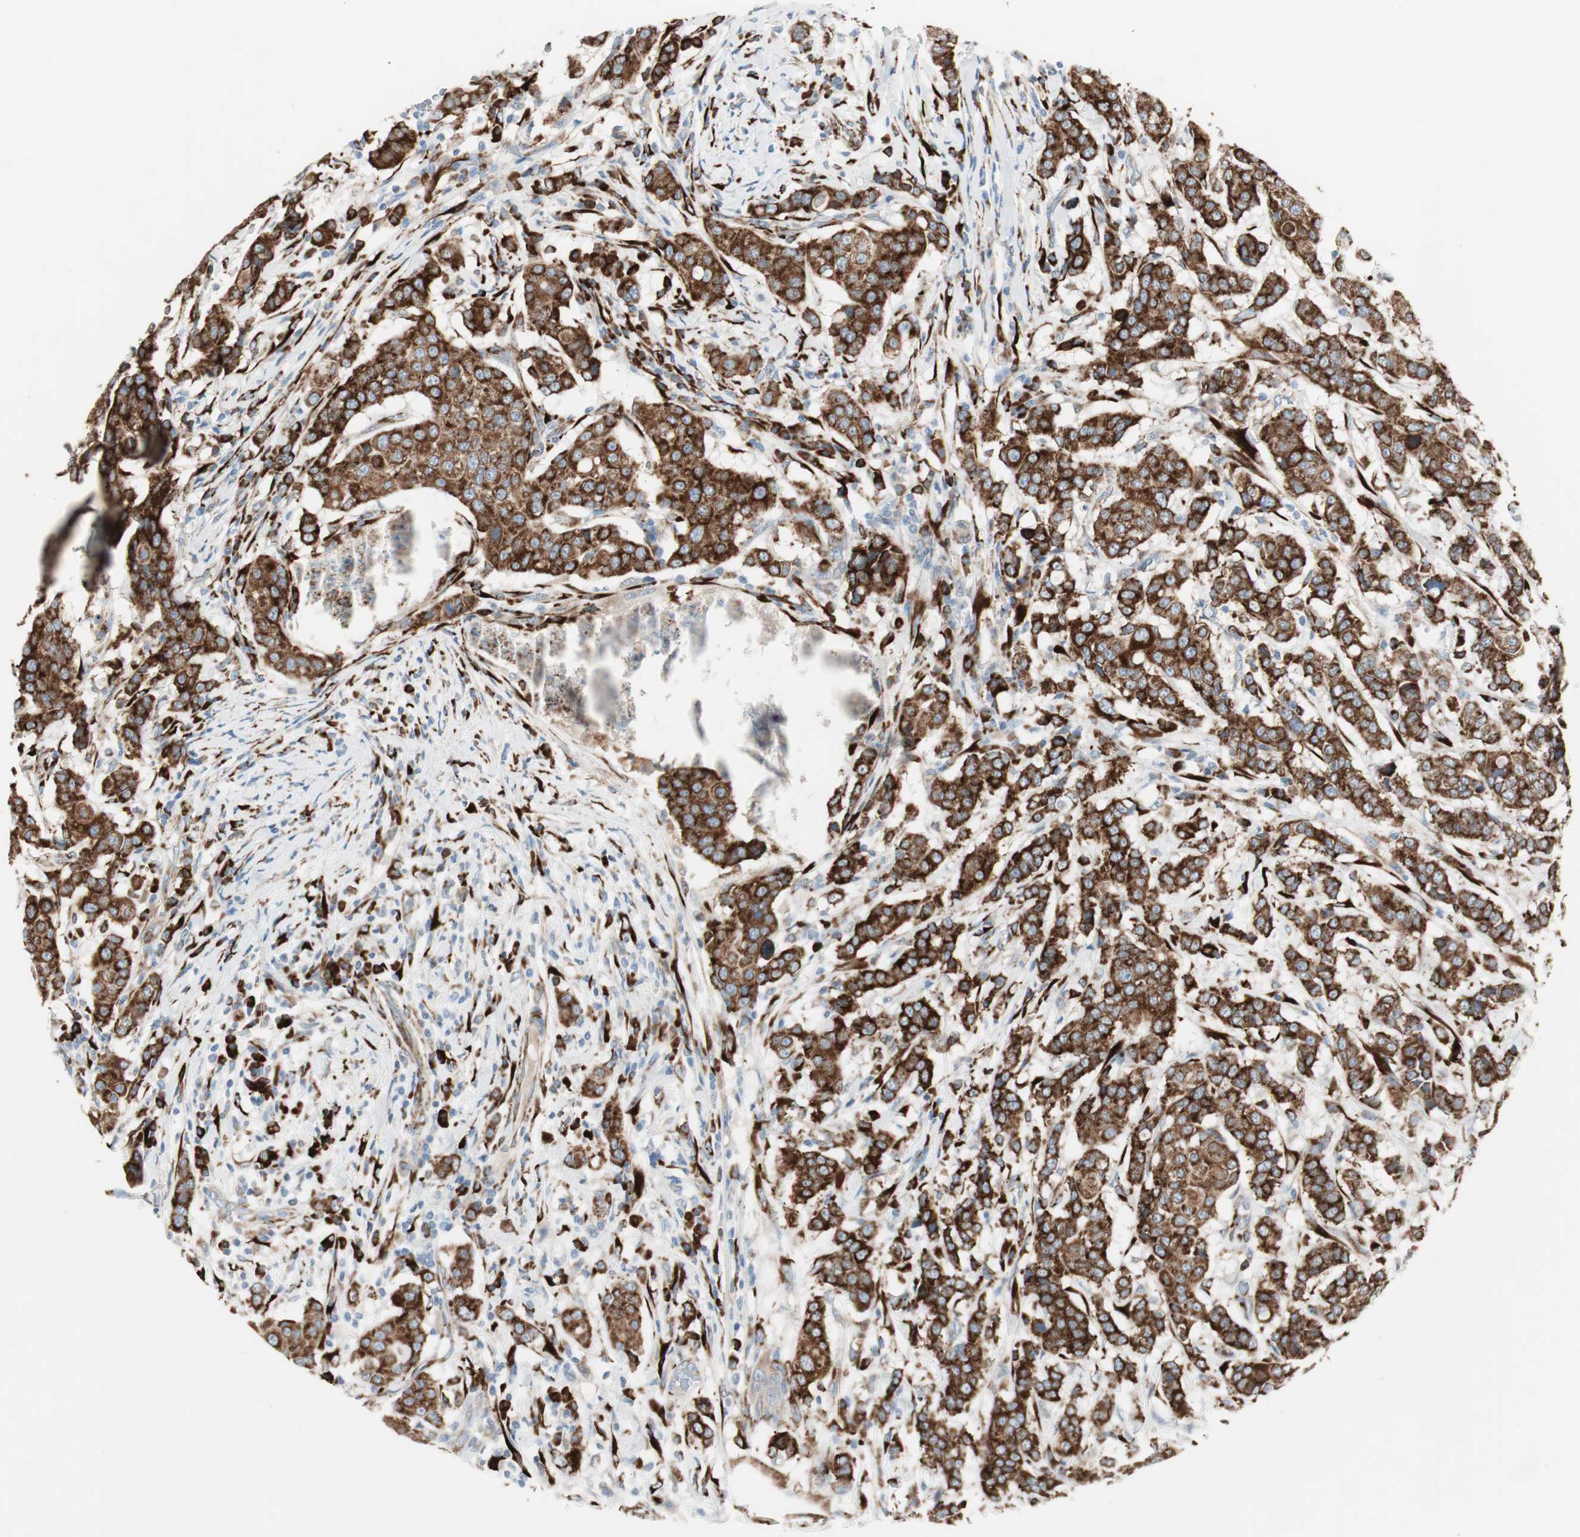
{"staining": {"intensity": "strong", "quantity": ">75%", "location": "cytoplasmic/membranous"}, "tissue": "breast cancer", "cell_type": "Tumor cells", "image_type": "cancer", "snomed": [{"axis": "morphology", "description": "Duct carcinoma"}, {"axis": "topography", "description": "Breast"}], "caption": "Strong cytoplasmic/membranous expression for a protein is seen in about >75% of tumor cells of invasive ductal carcinoma (breast) using IHC.", "gene": "P4HTM", "patient": {"sex": "female", "age": 27}}